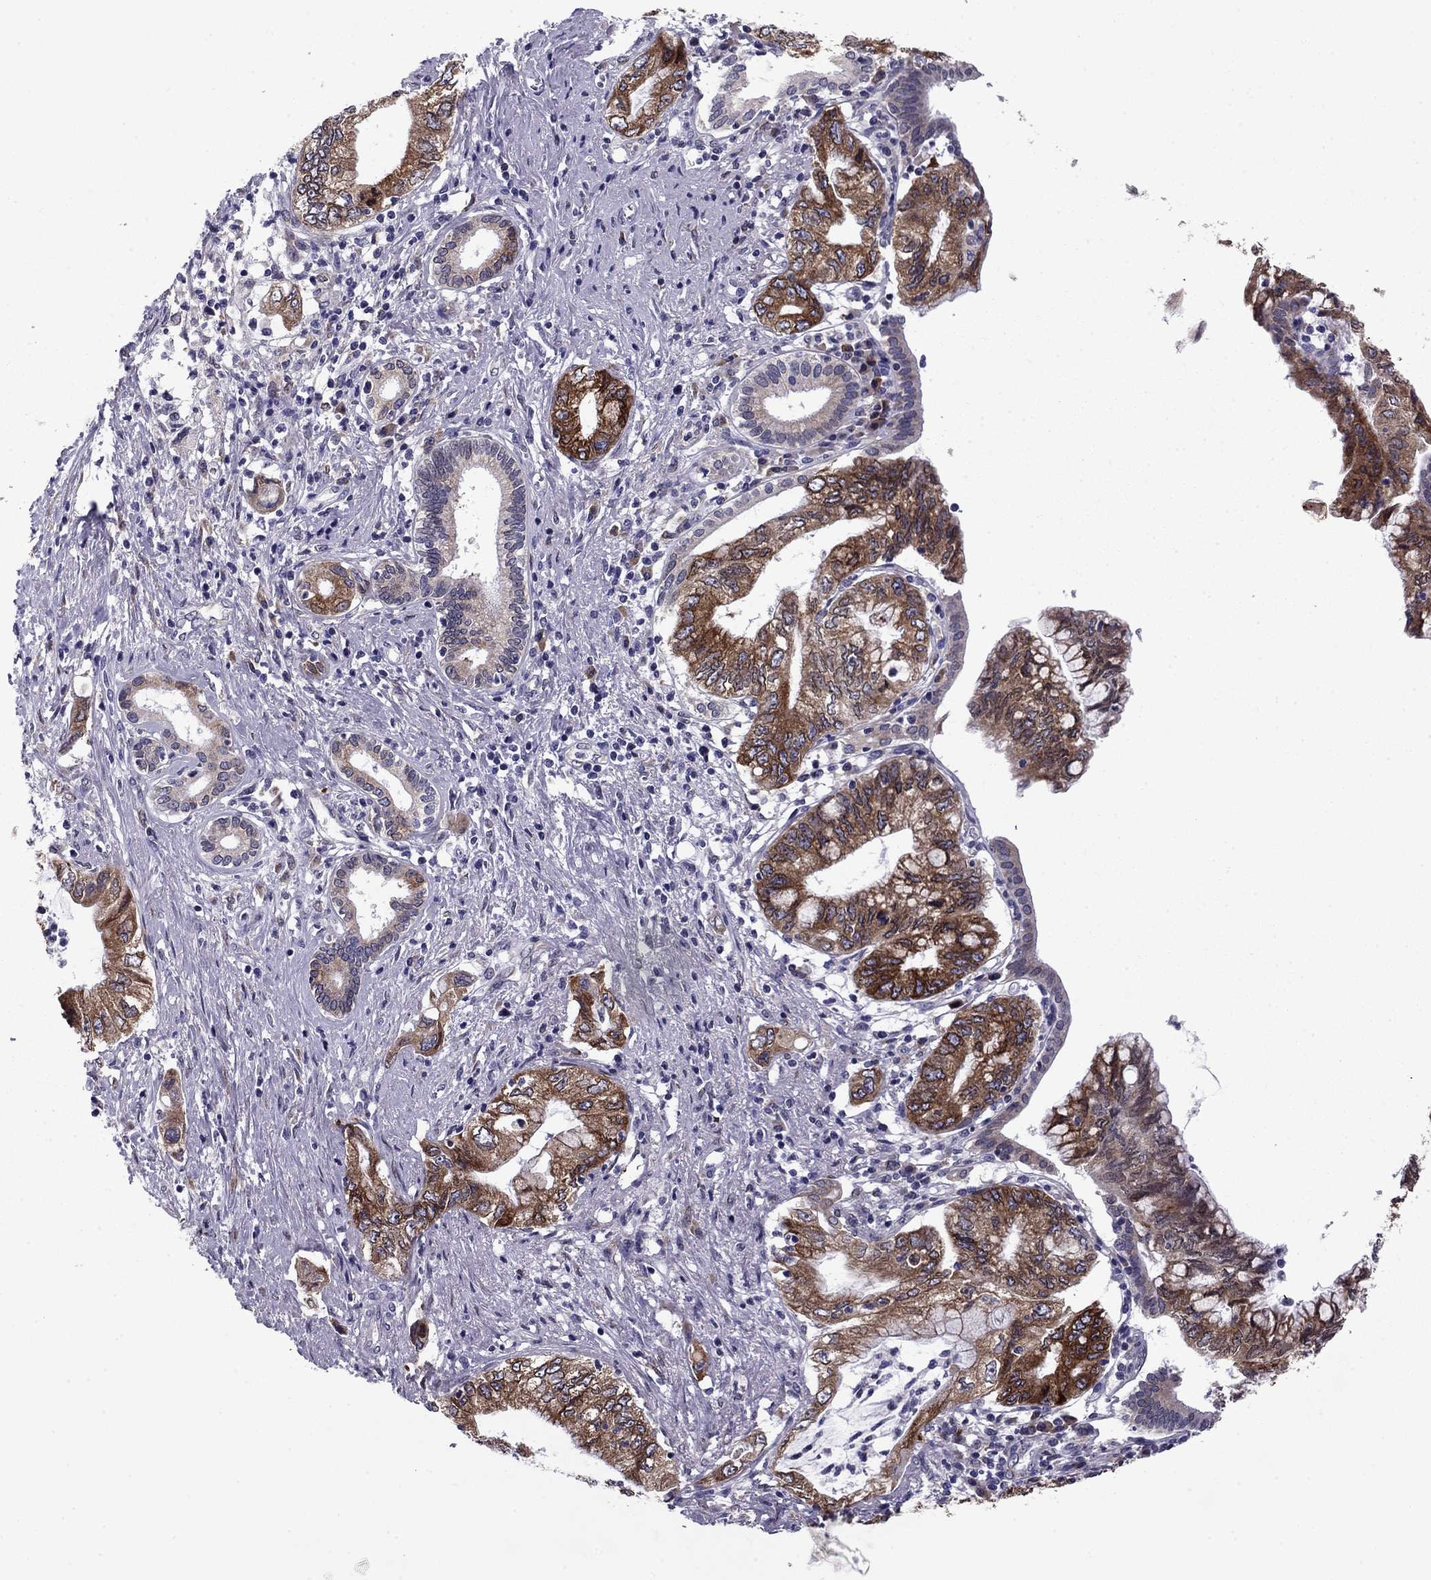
{"staining": {"intensity": "strong", "quantity": "25%-75%", "location": "cytoplasmic/membranous"}, "tissue": "pancreatic cancer", "cell_type": "Tumor cells", "image_type": "cancer", "snomed": [{"axis": "morphology", "description": "Adenocarcinoma, NOS"}, {"axis": "topography", "description": "Pancreas"}], "caption": "IHC (DAB (3,3'-diaminobenzidine)) staining of human adenocarcinoma (pancreatic) shows strong cytoplasmic/membranous protein staining in approximately 25%-75% of tumor cells.", "gene": "TMED3", "patient": {"sex": "female", "age": 73}}